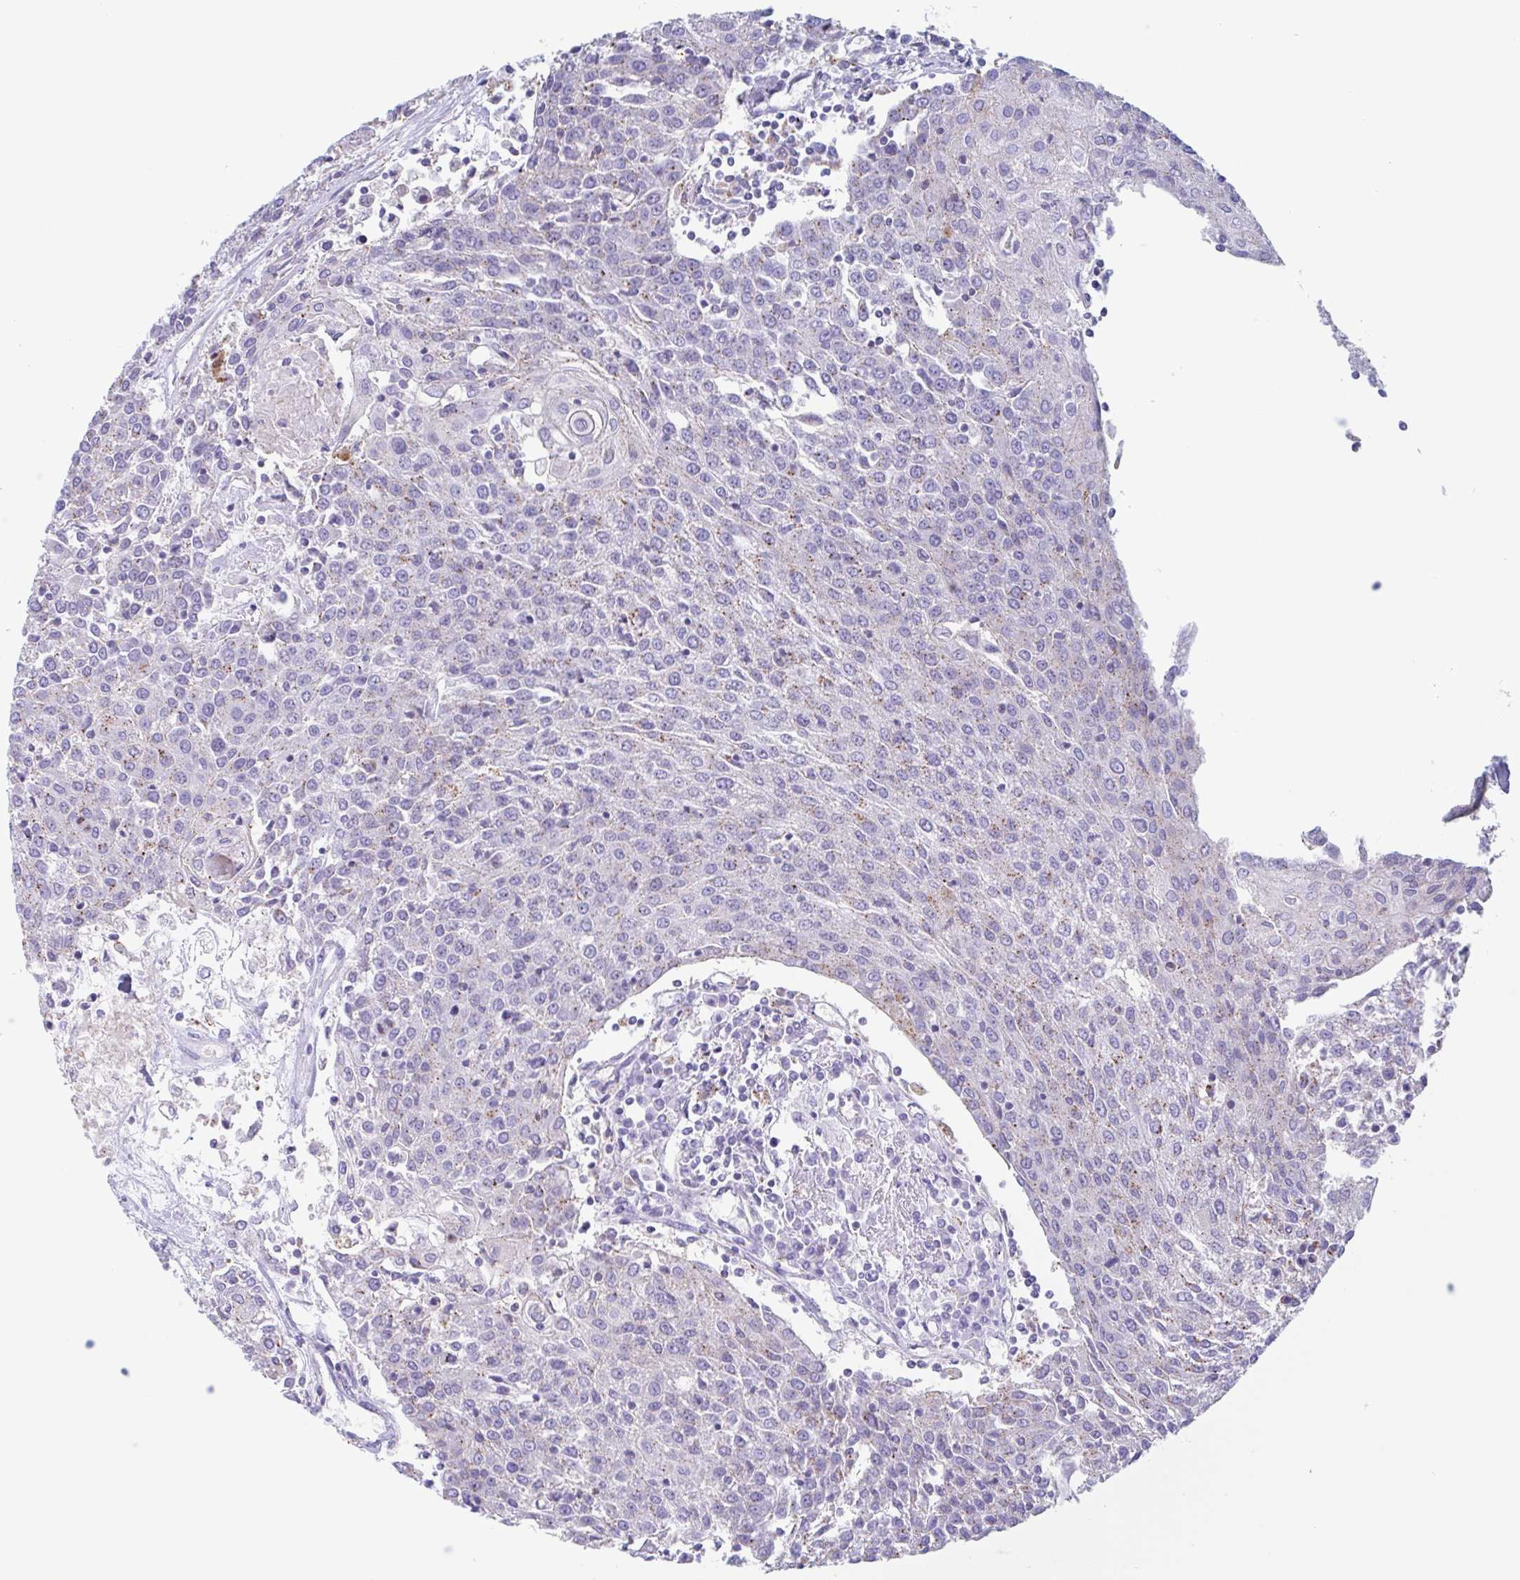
{"staining": {"intensity": "weak", "quantity": "25%-75%", "location": "cytoplasmic/membranous"}, "tissue": "urothelial cancer", "cell_type": "Tumor cells", "image_type": "cancer", "snomed": [{"axis": "morphology", "description": "Urothelial carcinoma, High grade"}, {"axis": "topography", "description": "Urinary bladder"}], "caption": "Weak cytoplasmic/membranous protein expression is appreciated in approximately 25%-75% of tumor cells in urothelial cancer.", "gene": "CHMP5", "patient": {"sex": "female", "age": 85}}